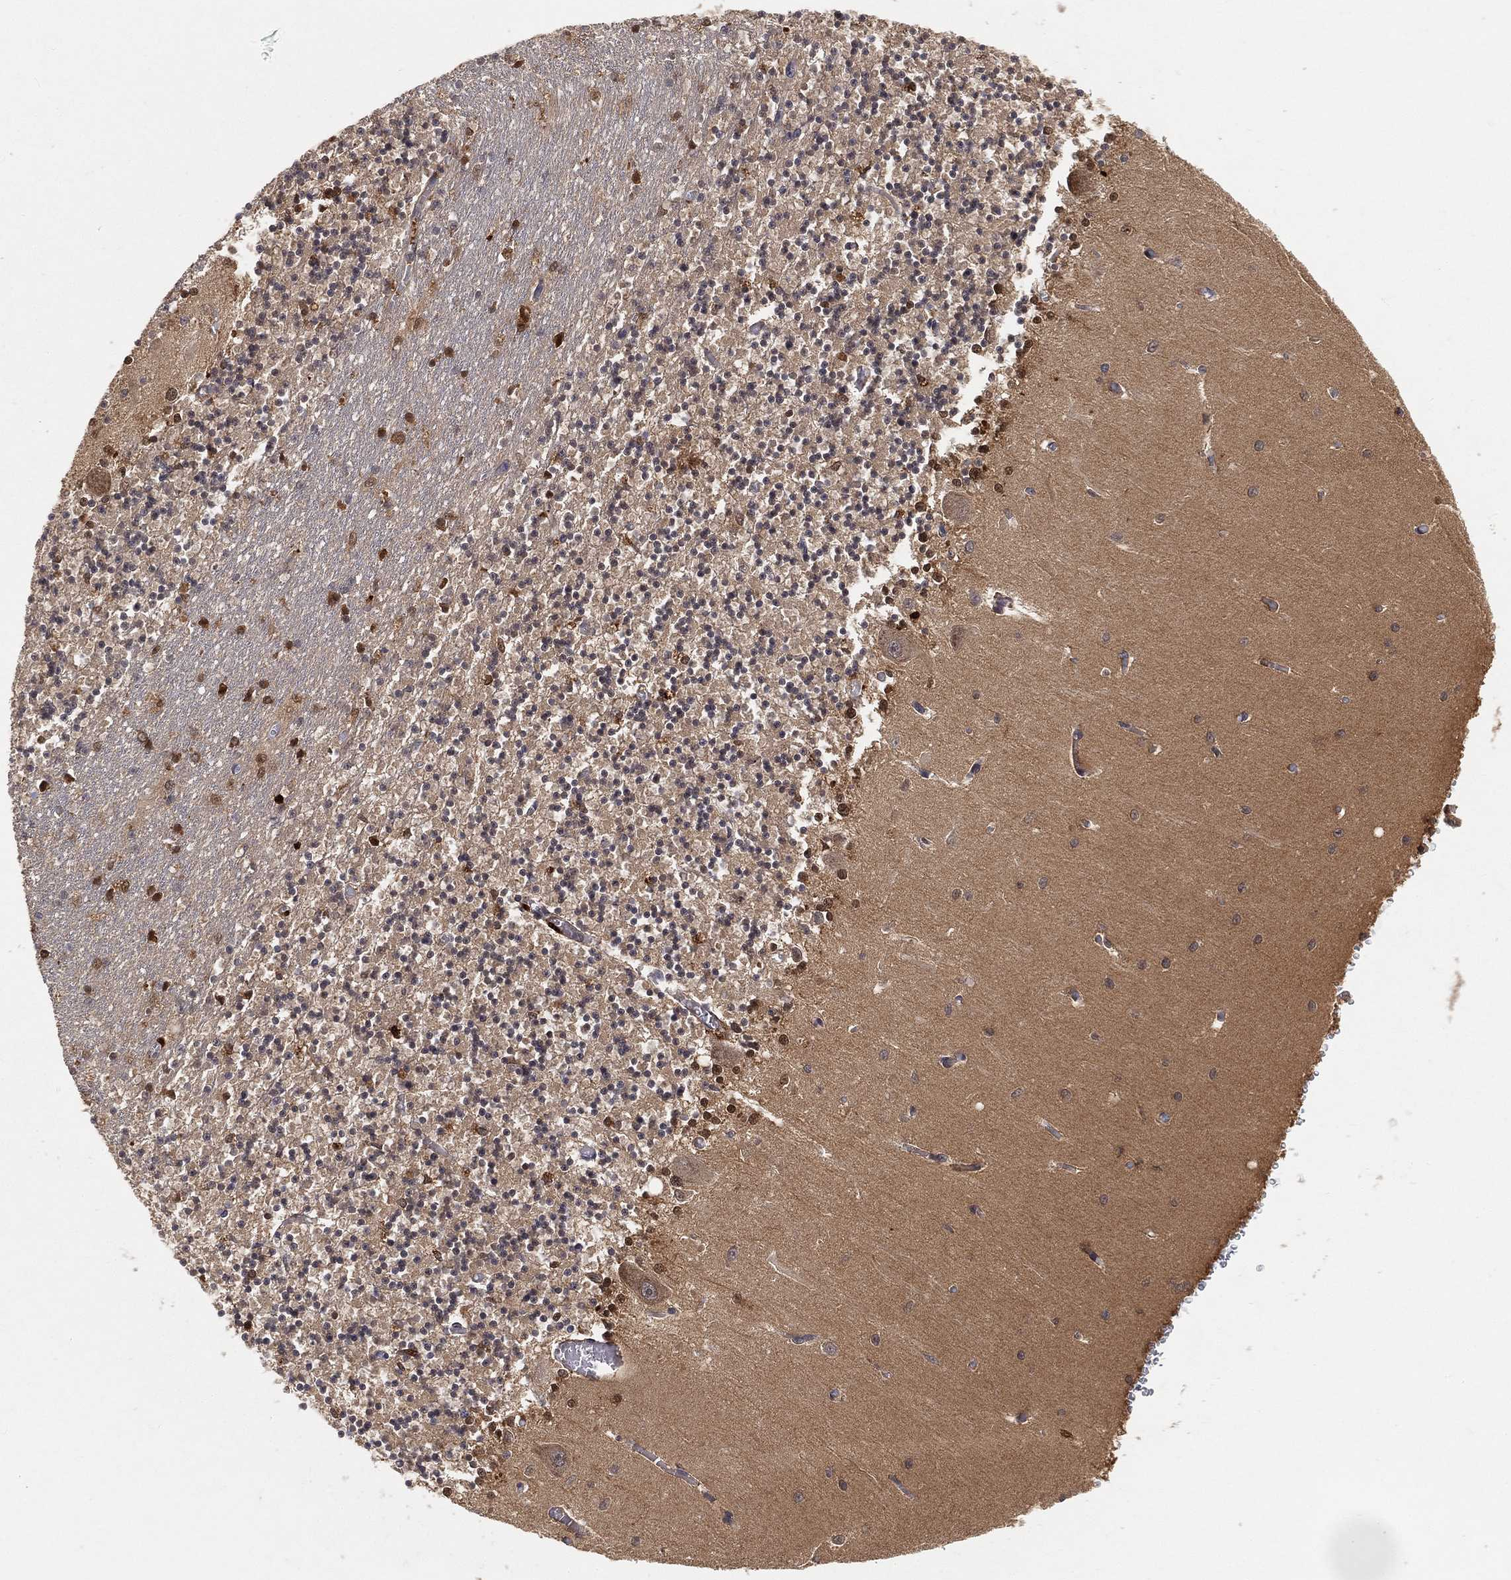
{"staining": {"intensity": "strong", "quantity": "<25%", "location": "cytoplasmic/membranous,nuclear"}, "tissue": "cerebellum", "cell_type": "Cells in granular layer", "image_type": "normal", "snomed": [{"axis": "morphology", "description": "Normal tissue, NOS"}, {"axis": "topography", "description": "Cerebellum"}], "caption": "Cerebellum stained for a protein (brown) reveals strong cytoplasmic/membranous,nuclear positive expression in about <25% of cells in granular layer.", "gene": "MAPK1", "patient": {"sex": "female", "age": 64}}